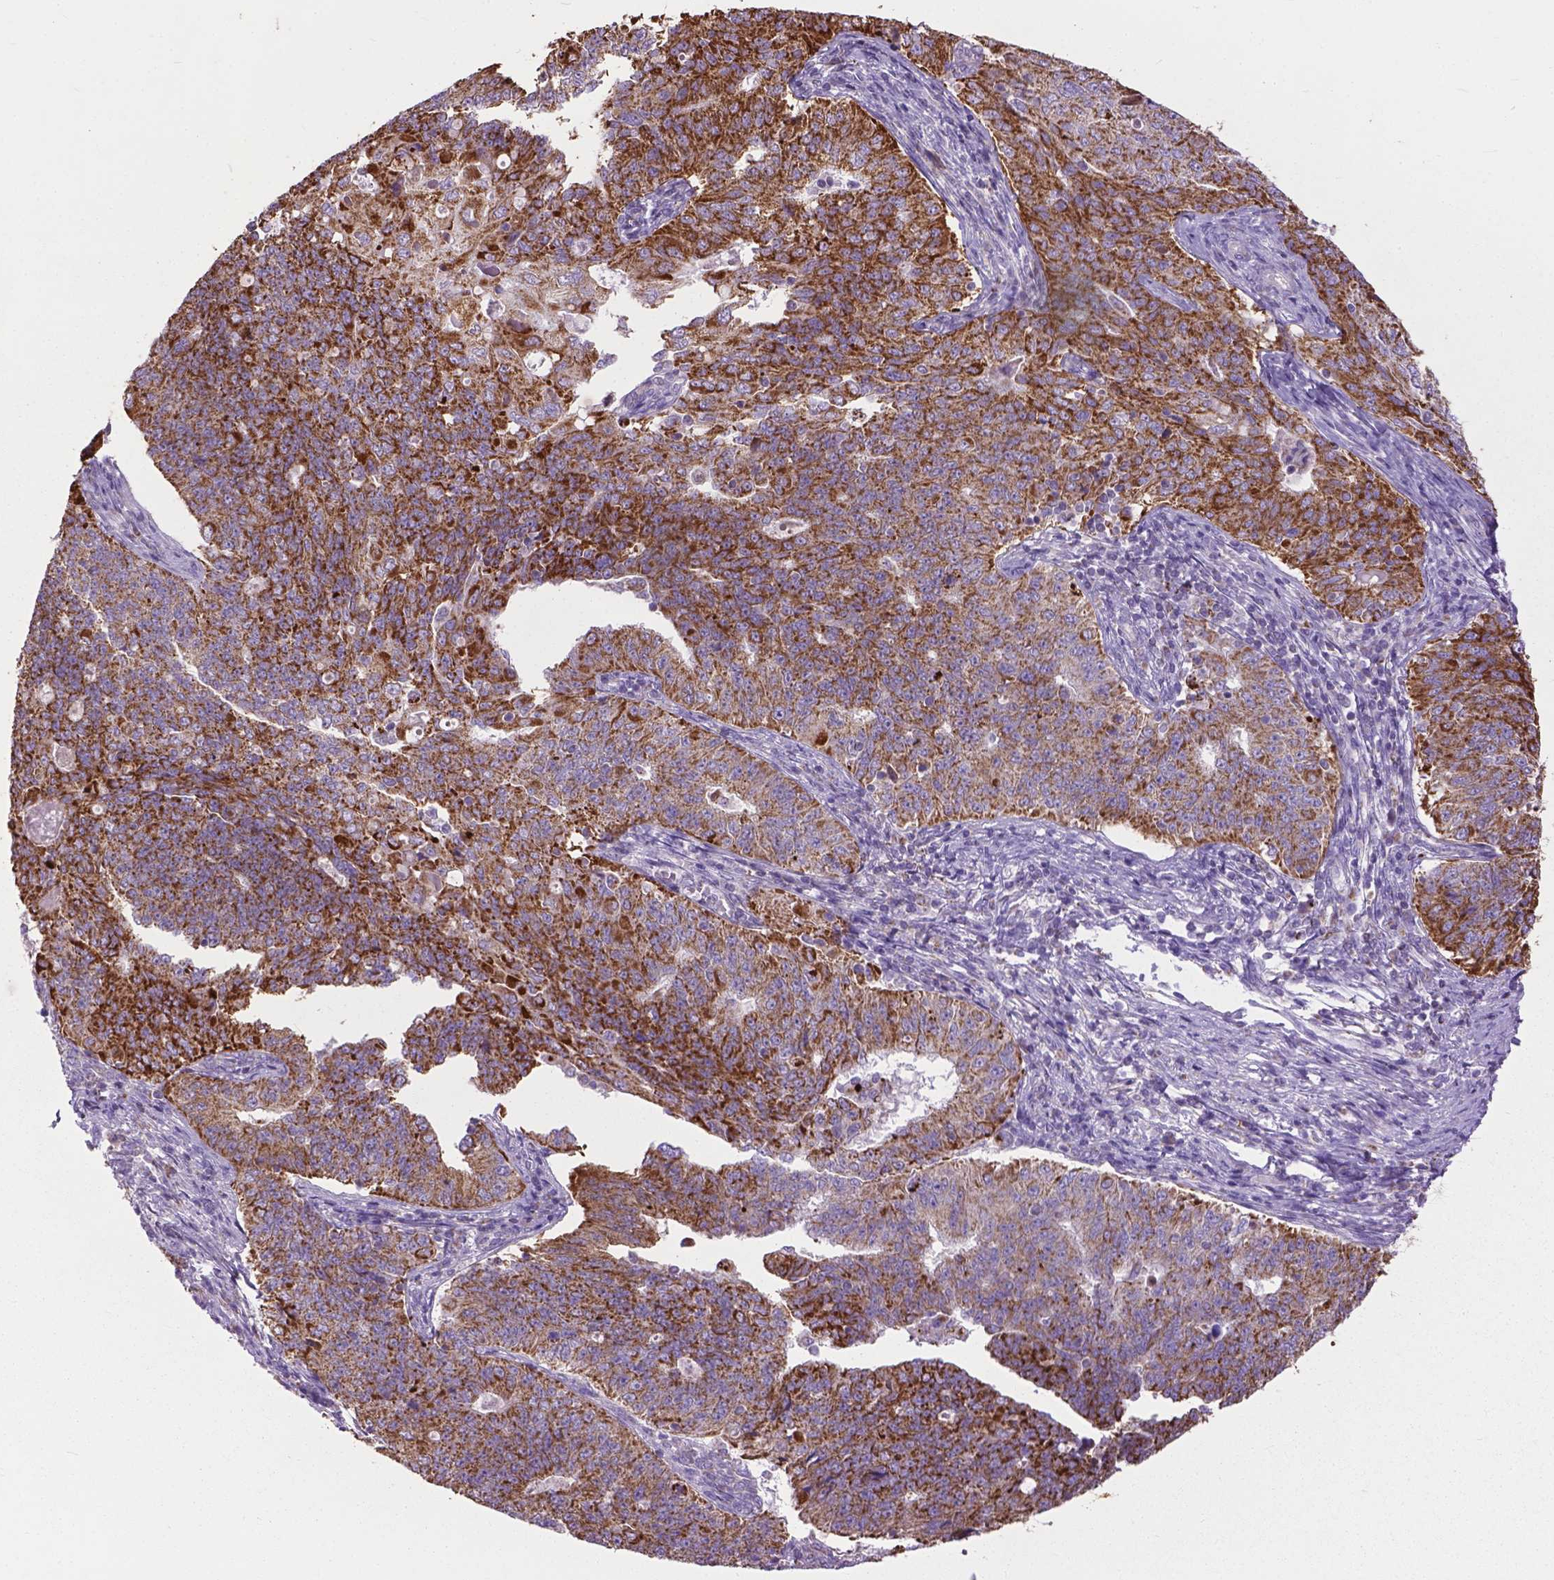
{"staining": {"intensity": "strong", "quantity": ">75%", "location": "cytoplasmic/membranous"}, "tissue": "endometrial cancer", "cell_type": "Tumor cells", "image_type": "cancer", "snomed": [{"axis": "morphology", "description": "Adenocarcinoma, NOS"}, {"axis": "topography", "description": "Endometrium"}], "caption": "Human endometrial cancer stained with a brown dye displays strong cytoplasmic/membranous positive expression in about >75% of tumor cells.", "gene": "VDAC1", "patient": {"sex": "female", "age": 43}}